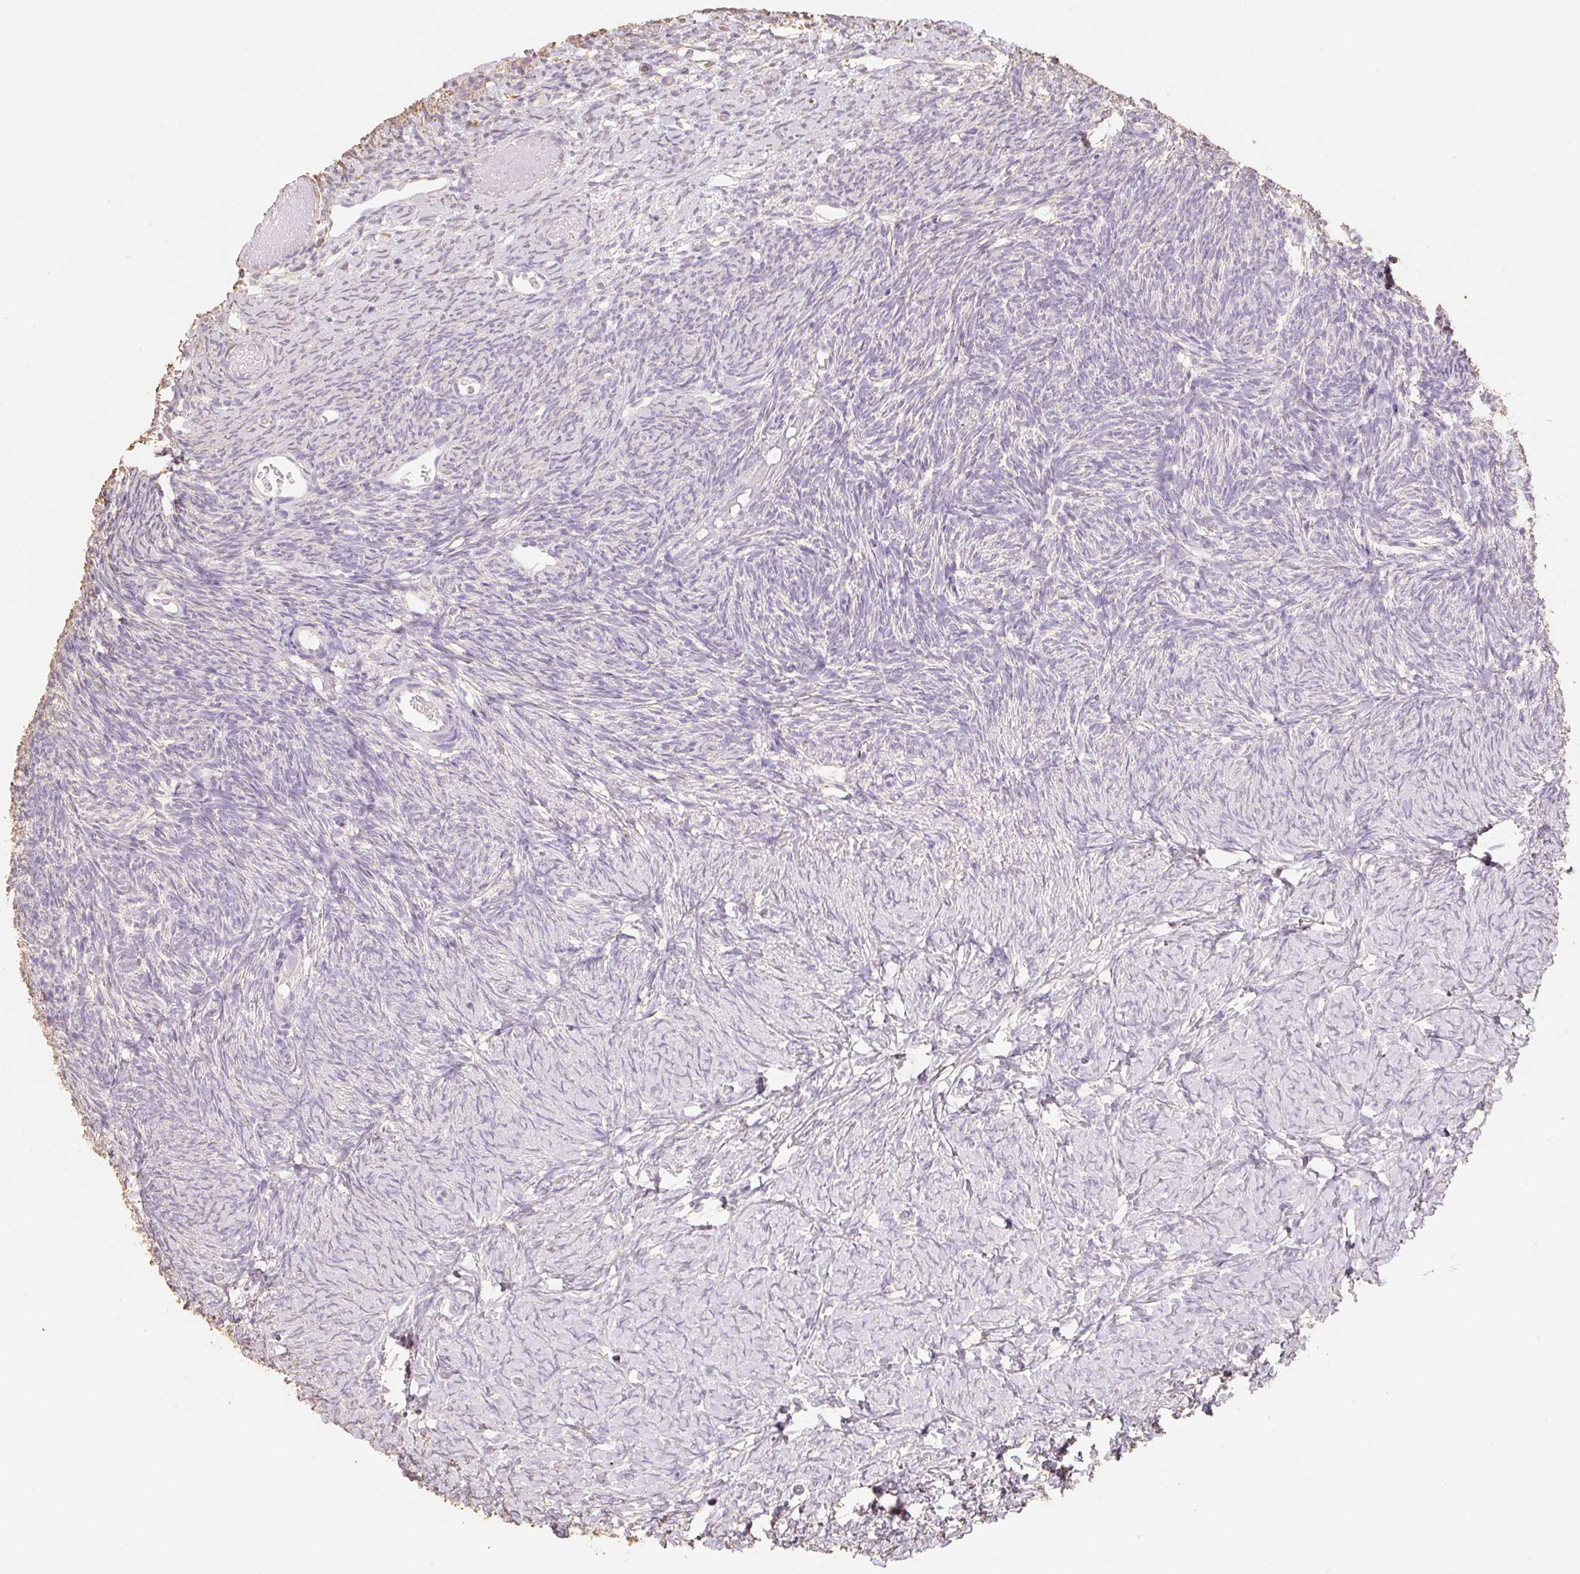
{"staining": {"intensity": "negative", "quantity": "none", "location": "none"}, "tissue": "ovary", "cell_type": "Follicle cells", "image_type": "normal", "snomed": [{"axis": "morphology", "description": "Normal tissue, NOS"}, {"axis": "topography", "description": "Ovary"}], "caption": "This is an IHC histopathology image of benign ovary. There is no expression in follicle cells.", "gene": "MBOAT7", "patient": {"sex": "female", "age": 39}}